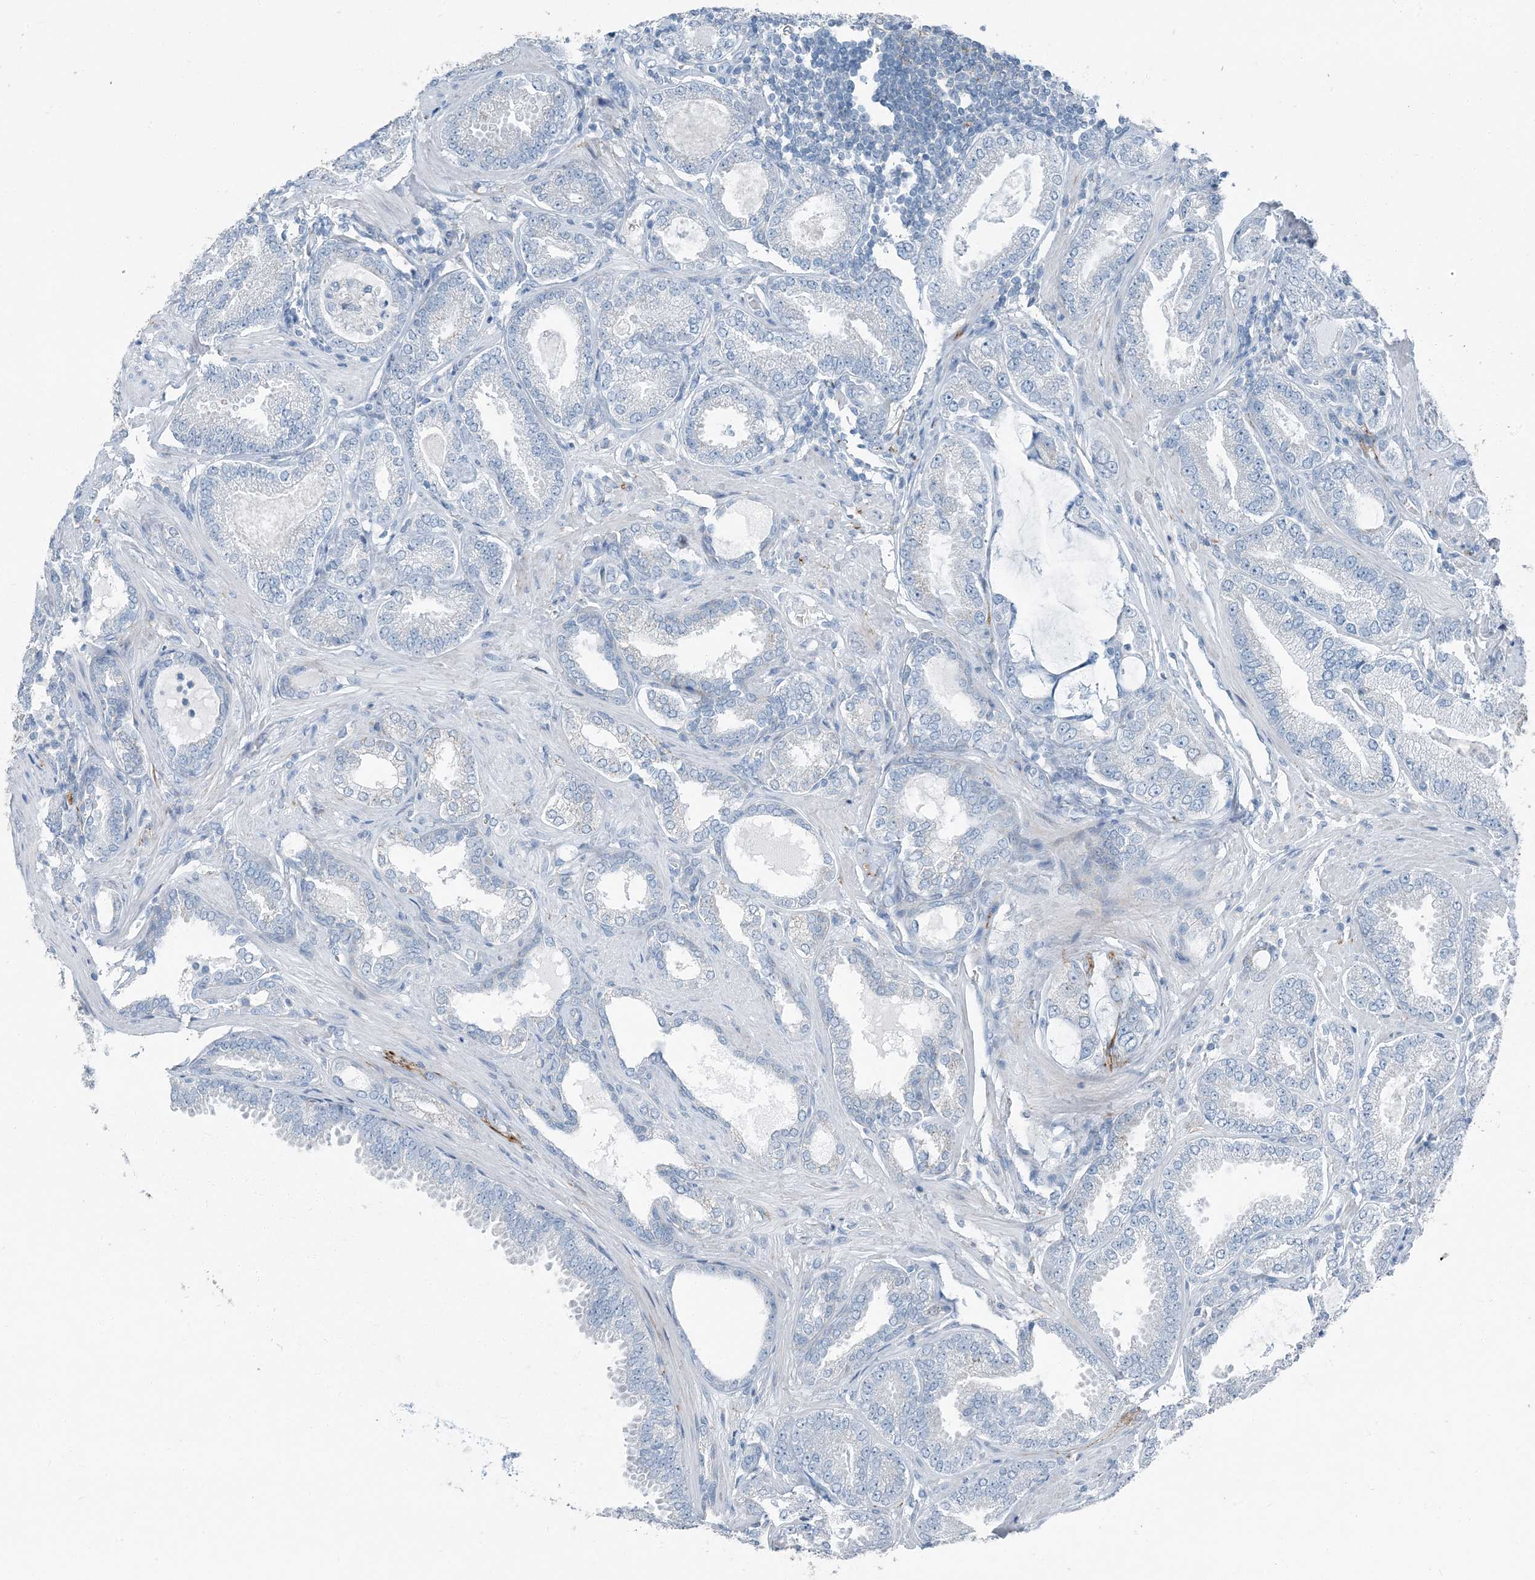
{"staining": {"intensity": "negative", "quantity": "none", "location": "none"}, "tissue": "prostate cancer", "cell_type": "Tumor cells", "image_type": "cancer", "snomed": [{"axis": "morphology", "description": "Adenocarcinoma, Low grade"}, {"axis": "topography", "description": "Prostate"}], "caption": "Immunohistochemical staining of human prostate adenocarcinoma (low-grade) exhibits no significant staining in tumor cells.", "gene": "FAM162A", "patient": {"sex": "male", "age": 71}}